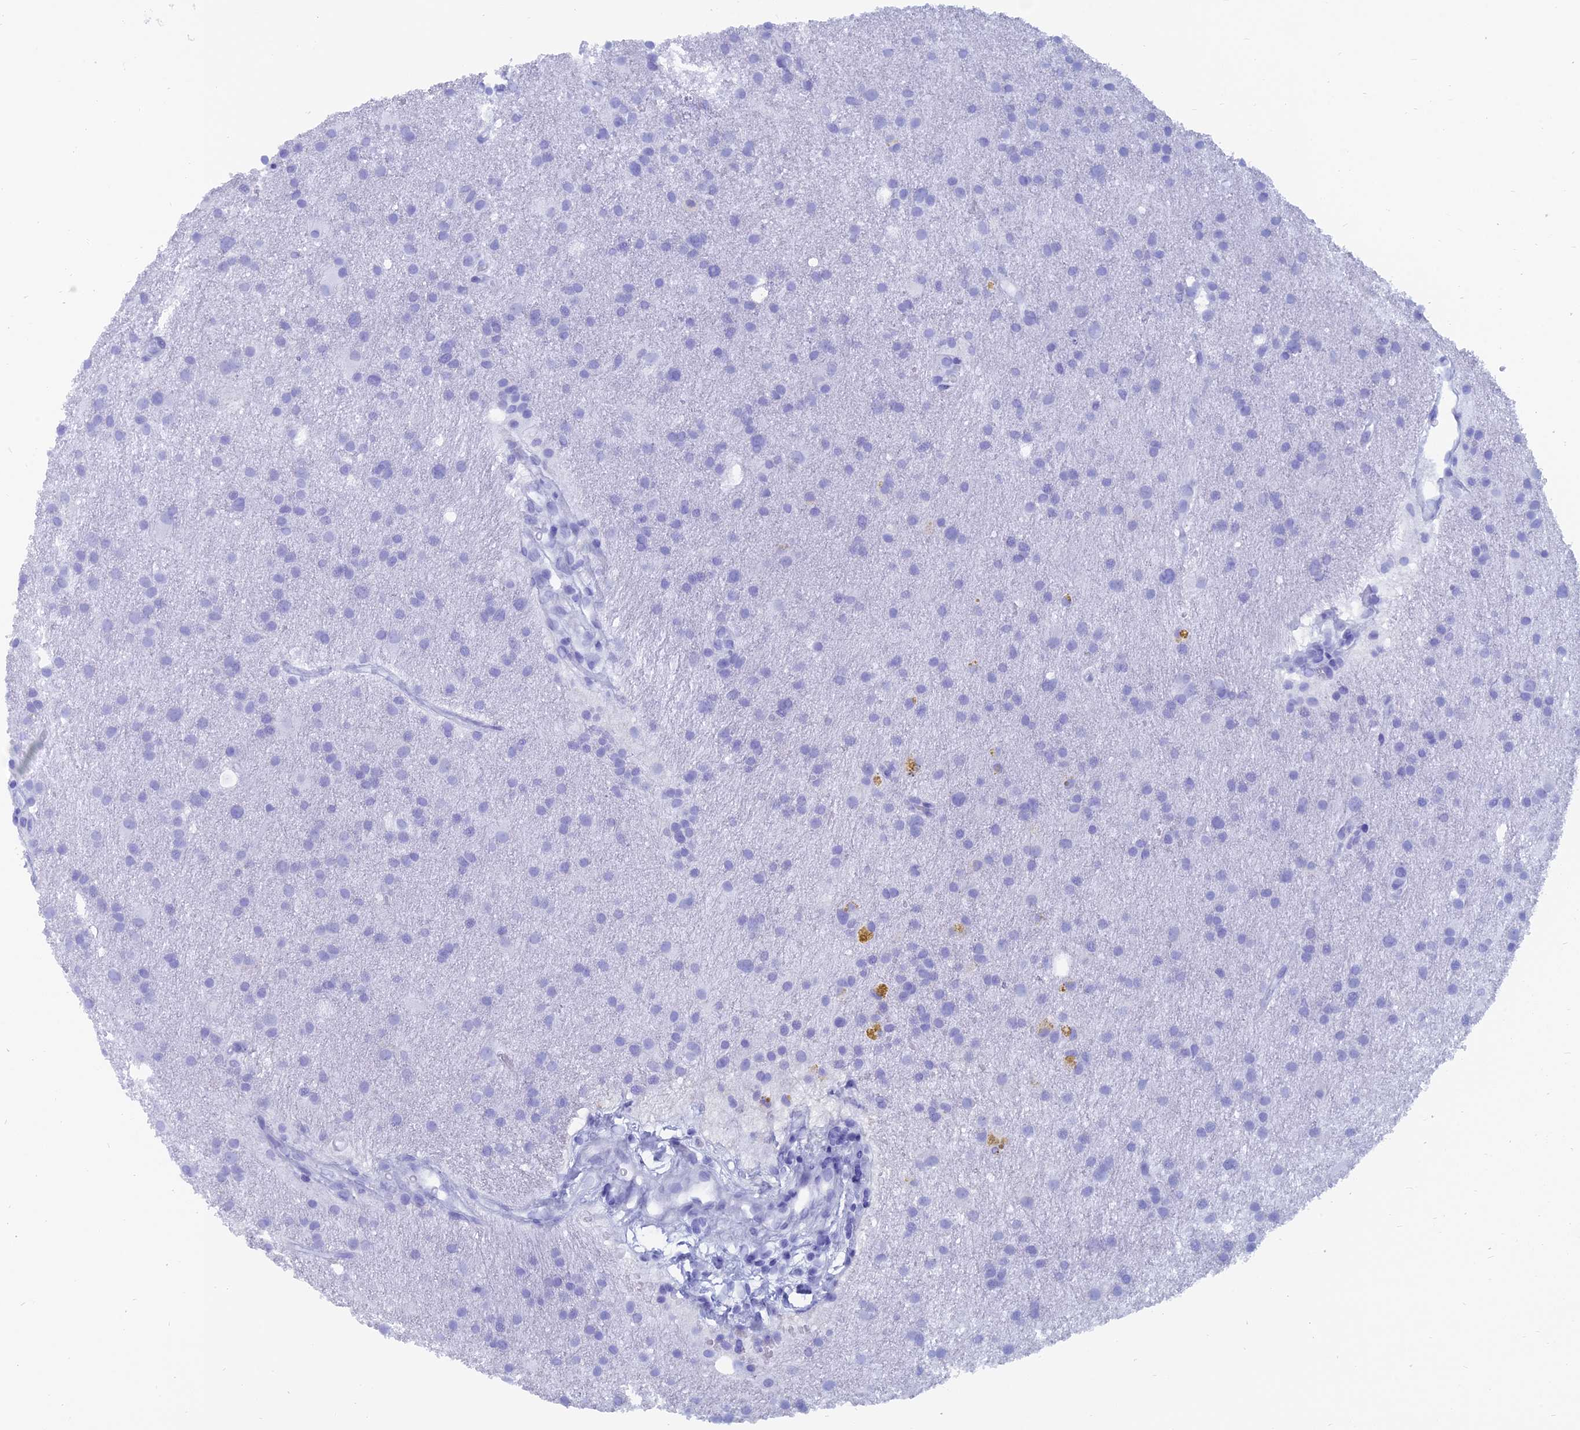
{"staining": {"intensity": "negative", "quantity": "none", "location": "none"}, "tissue": "glioma", "cell_type": "Tumor cells", "image_type": "cancer", "snomed": [{"axis": "morphology", "description": "Glioma, malignant, High grade"}, {"axis": "topography", "description": "Brain"}], "caption": "Immunohistochemistry (IHC) image of malignant high-grade glioma stained for a protein (brown), which reveals no expression in tumor cells.", "gene": "CAPS", "patient": {"sex": "male", "age": 77}}